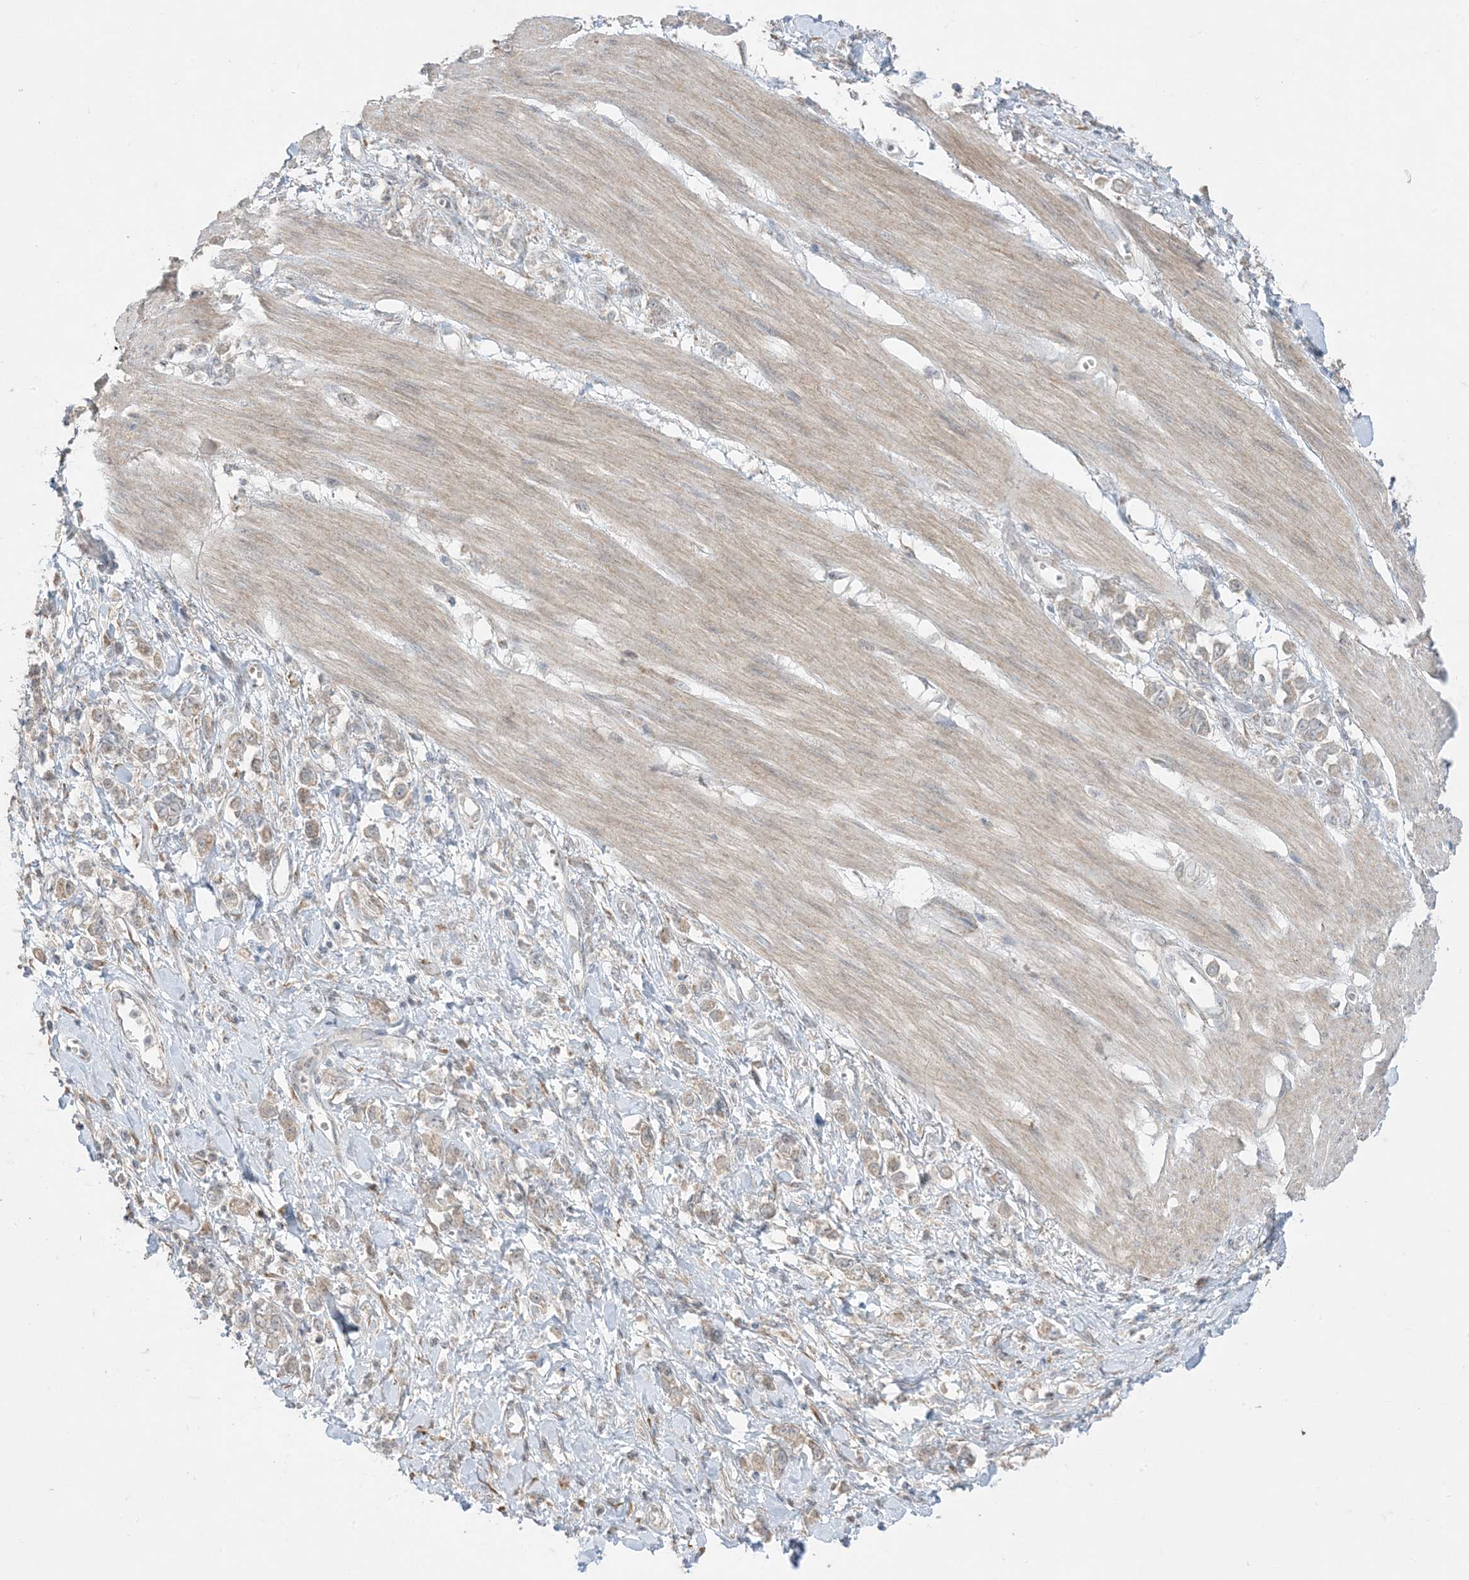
{"staining": {"intensity": "weak", "quantity": "<25%", "location": "cytoplasmic/membranous"}, "tissue": "stomach cancer", "cell_type": "Tumor cells", "image_type": "cancer", "snomed": [{"axis": "morphology", "description": "Adenocarcinoma, NOS"}, {"axis": "topography", "description": "Stomach"}], "caption": "DAB (3,3'-diaminobenzidine) immunohistochemical staining of human stomach adenocarcinoma shows no significant staining in tumor cells. (DAB immunohistochemistry (IHC) with hematoxylin counter stain).", "gene": "ODC1", "patient": {"sex": "female", "age": 76}}